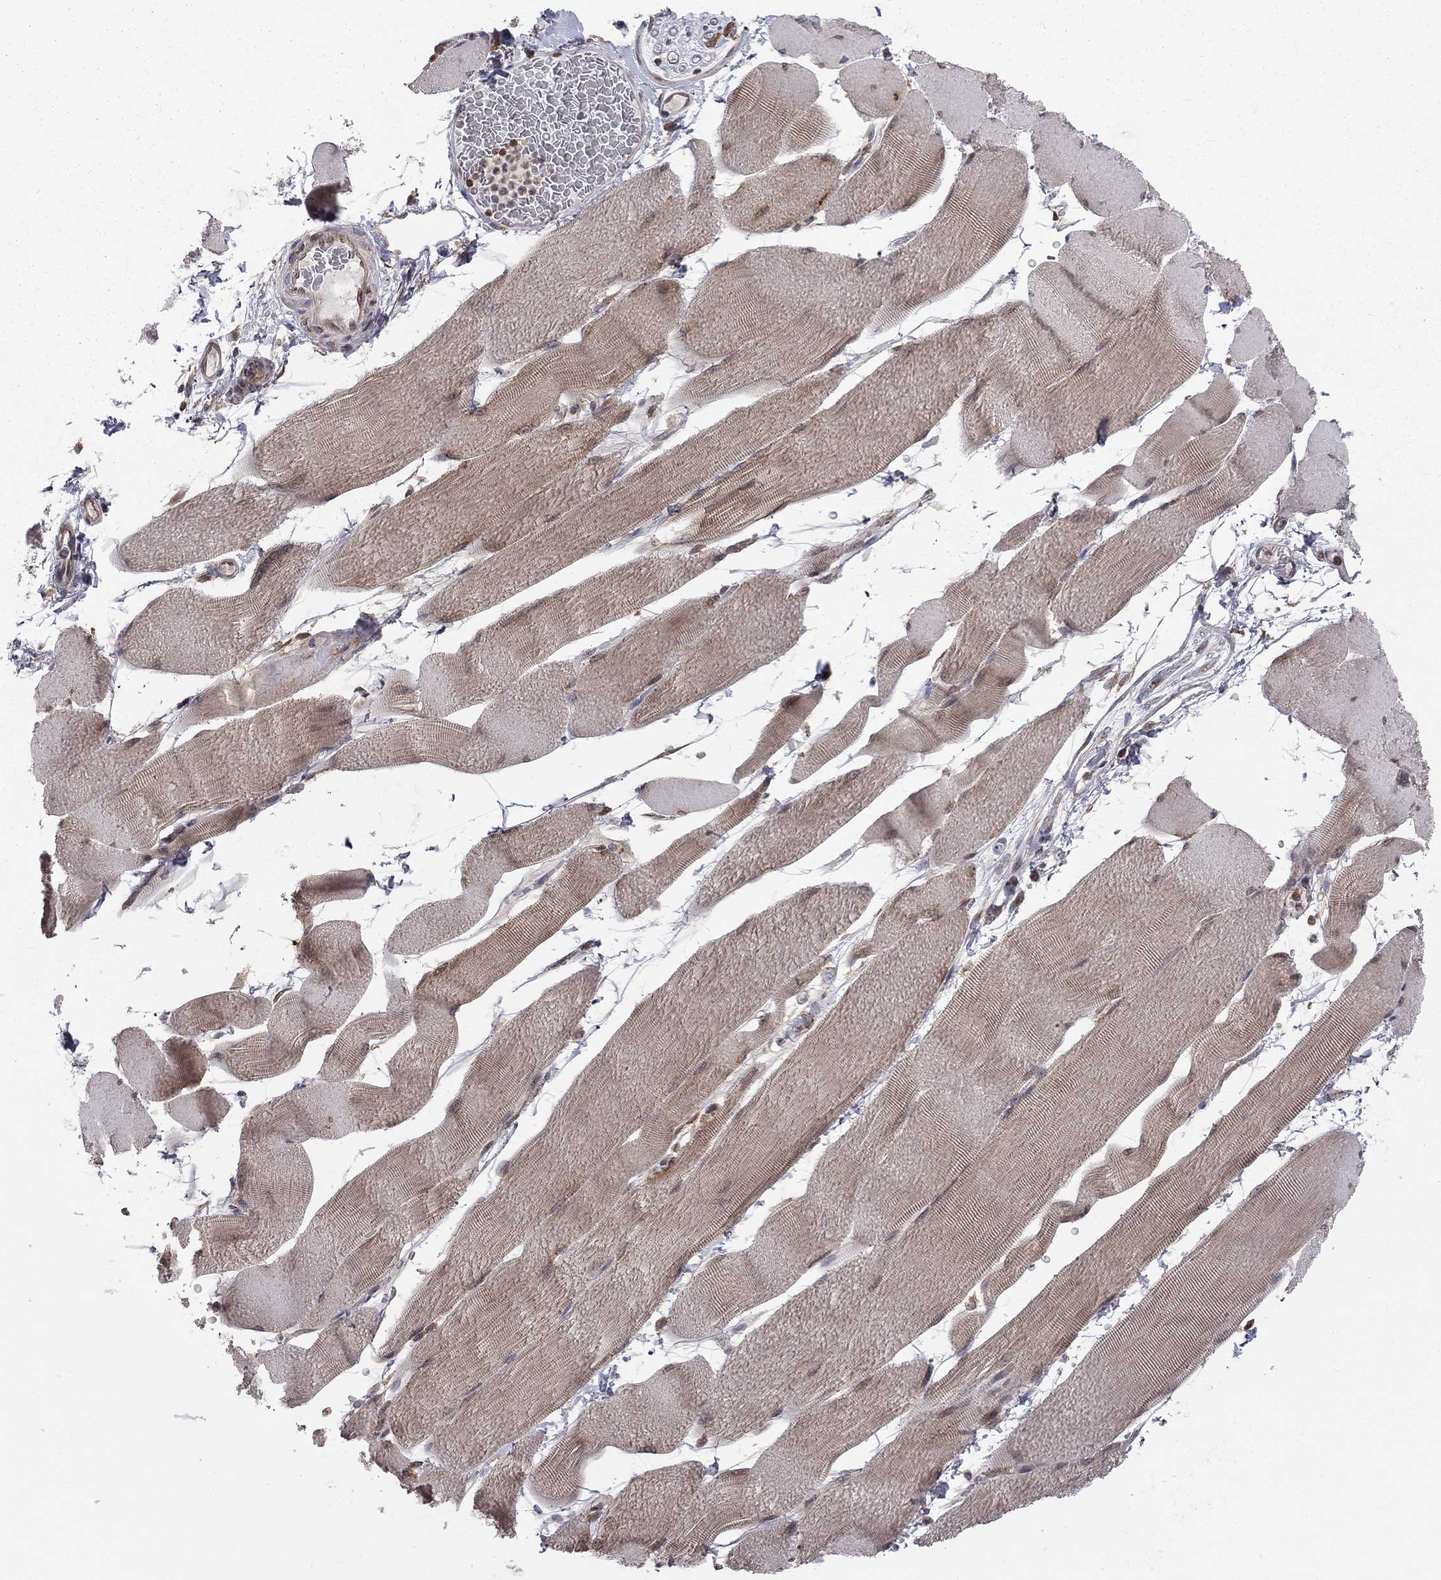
{"staining": {"intensity": "weak", "quantity": "<25%", "location": "cytoplasmic/membranous"}, "tissue": "skeletal muscle", "cell_type": "Myocytes", "image_type": "normal", "snomed": [{"axis": "morphology", "description": "Normal tissue, NOS"}, {"axis": "topography", "description": "Skeletal muscle"}], "caption": "An image of human skeletal muscle is negative for staining in myocytes. Nuclei are stained in blue.", "gene": "NAA50", "patient": {"sex": "male", "age": 56}}